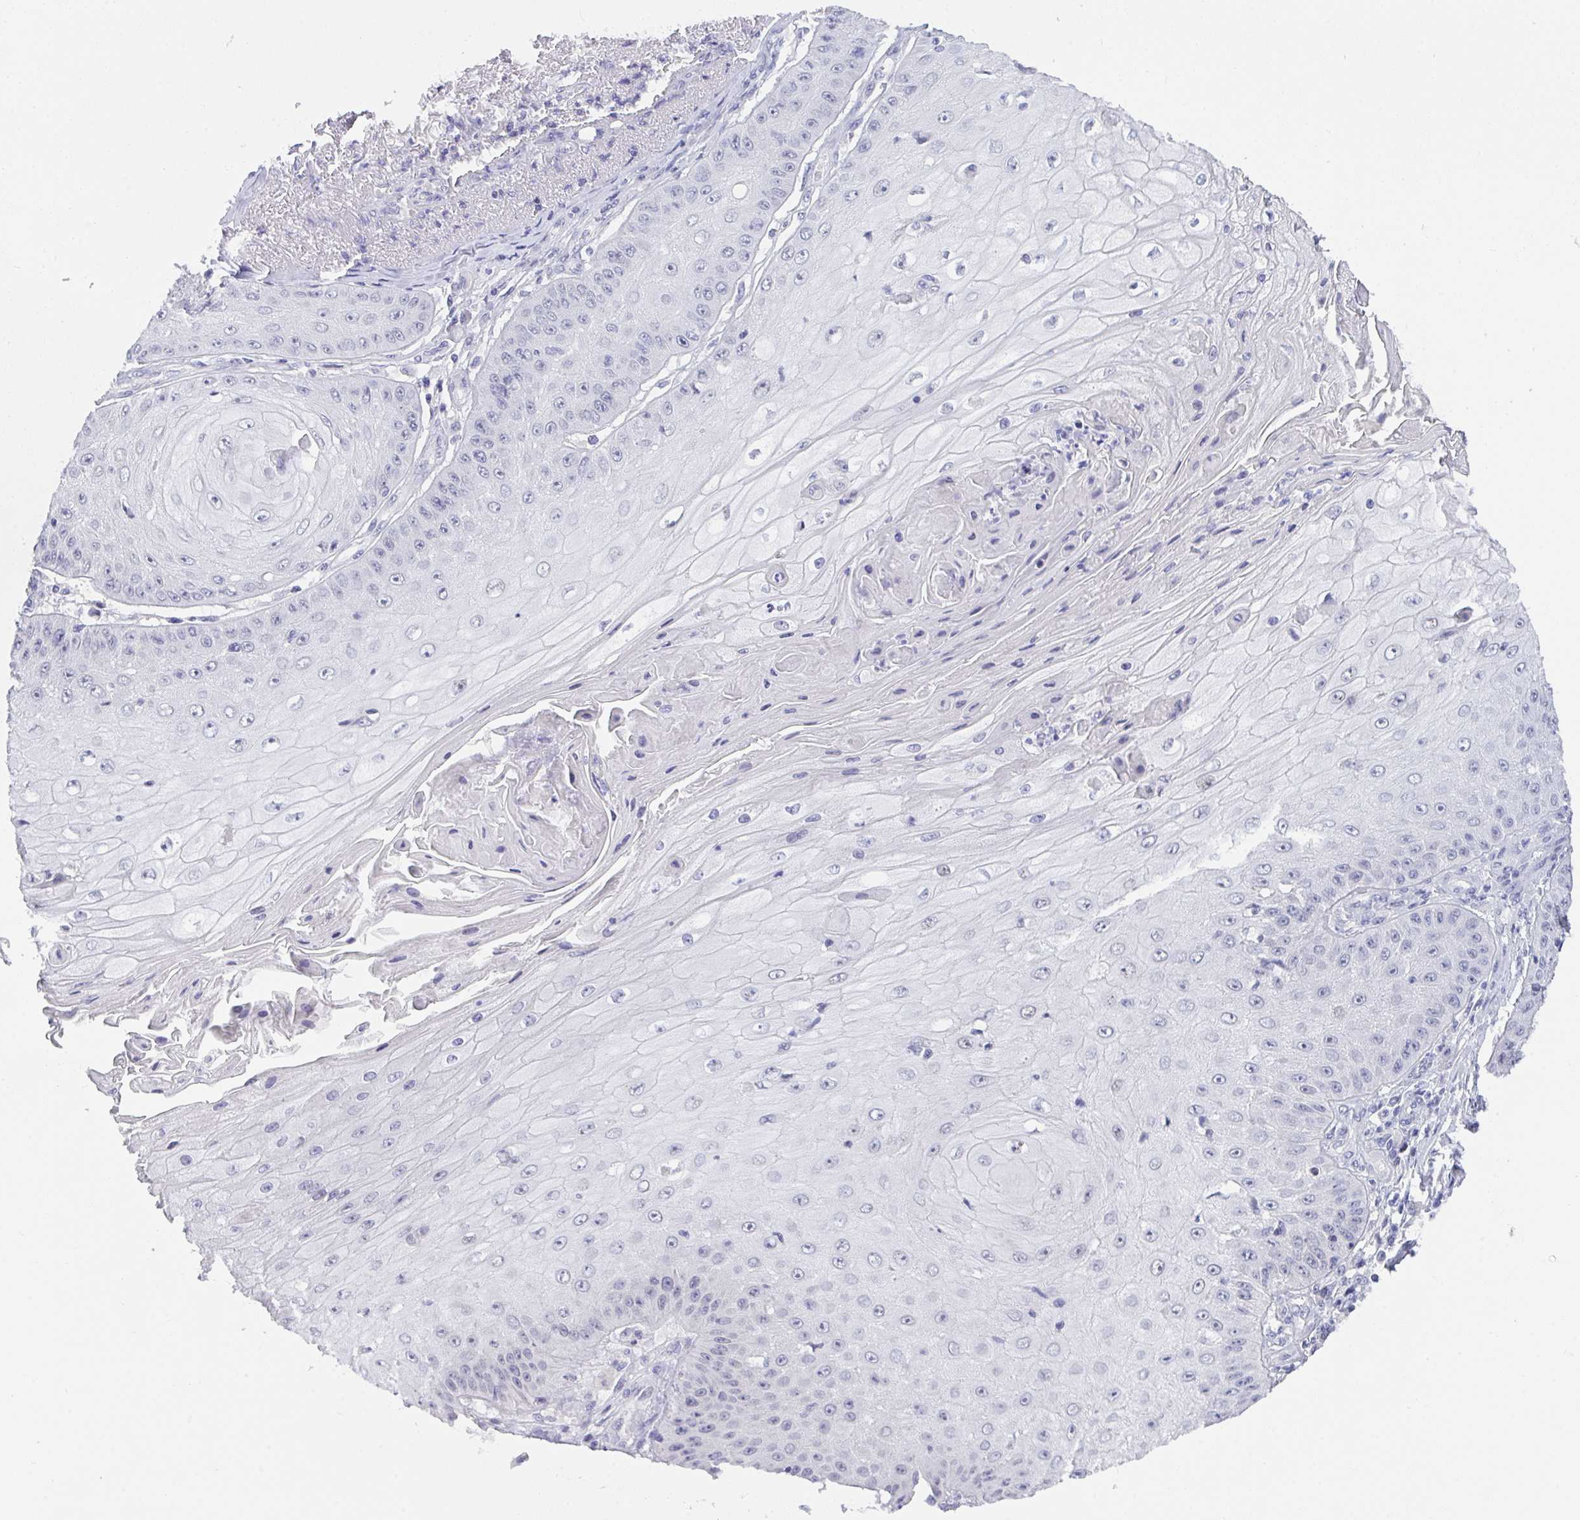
{"staining": {"intensity": "negative", "quantity": "none", "location": "none"}, "tissue": "skin cancer", "cell_type": "Tumor cells", "image_type": "cancer", "snomed": [{"axis": "morphology", "description": "Squamous cell carcinoma, NOS"}, {"axis": "topography", "description": "Skin"}], "caption": "IHC image of human skin squamous cell carcinoma stained for a protein (brown), which displays no positivity in tumor cells.", "gene": "BMAL2", "patient": {"sex": "male", "age": 70}}